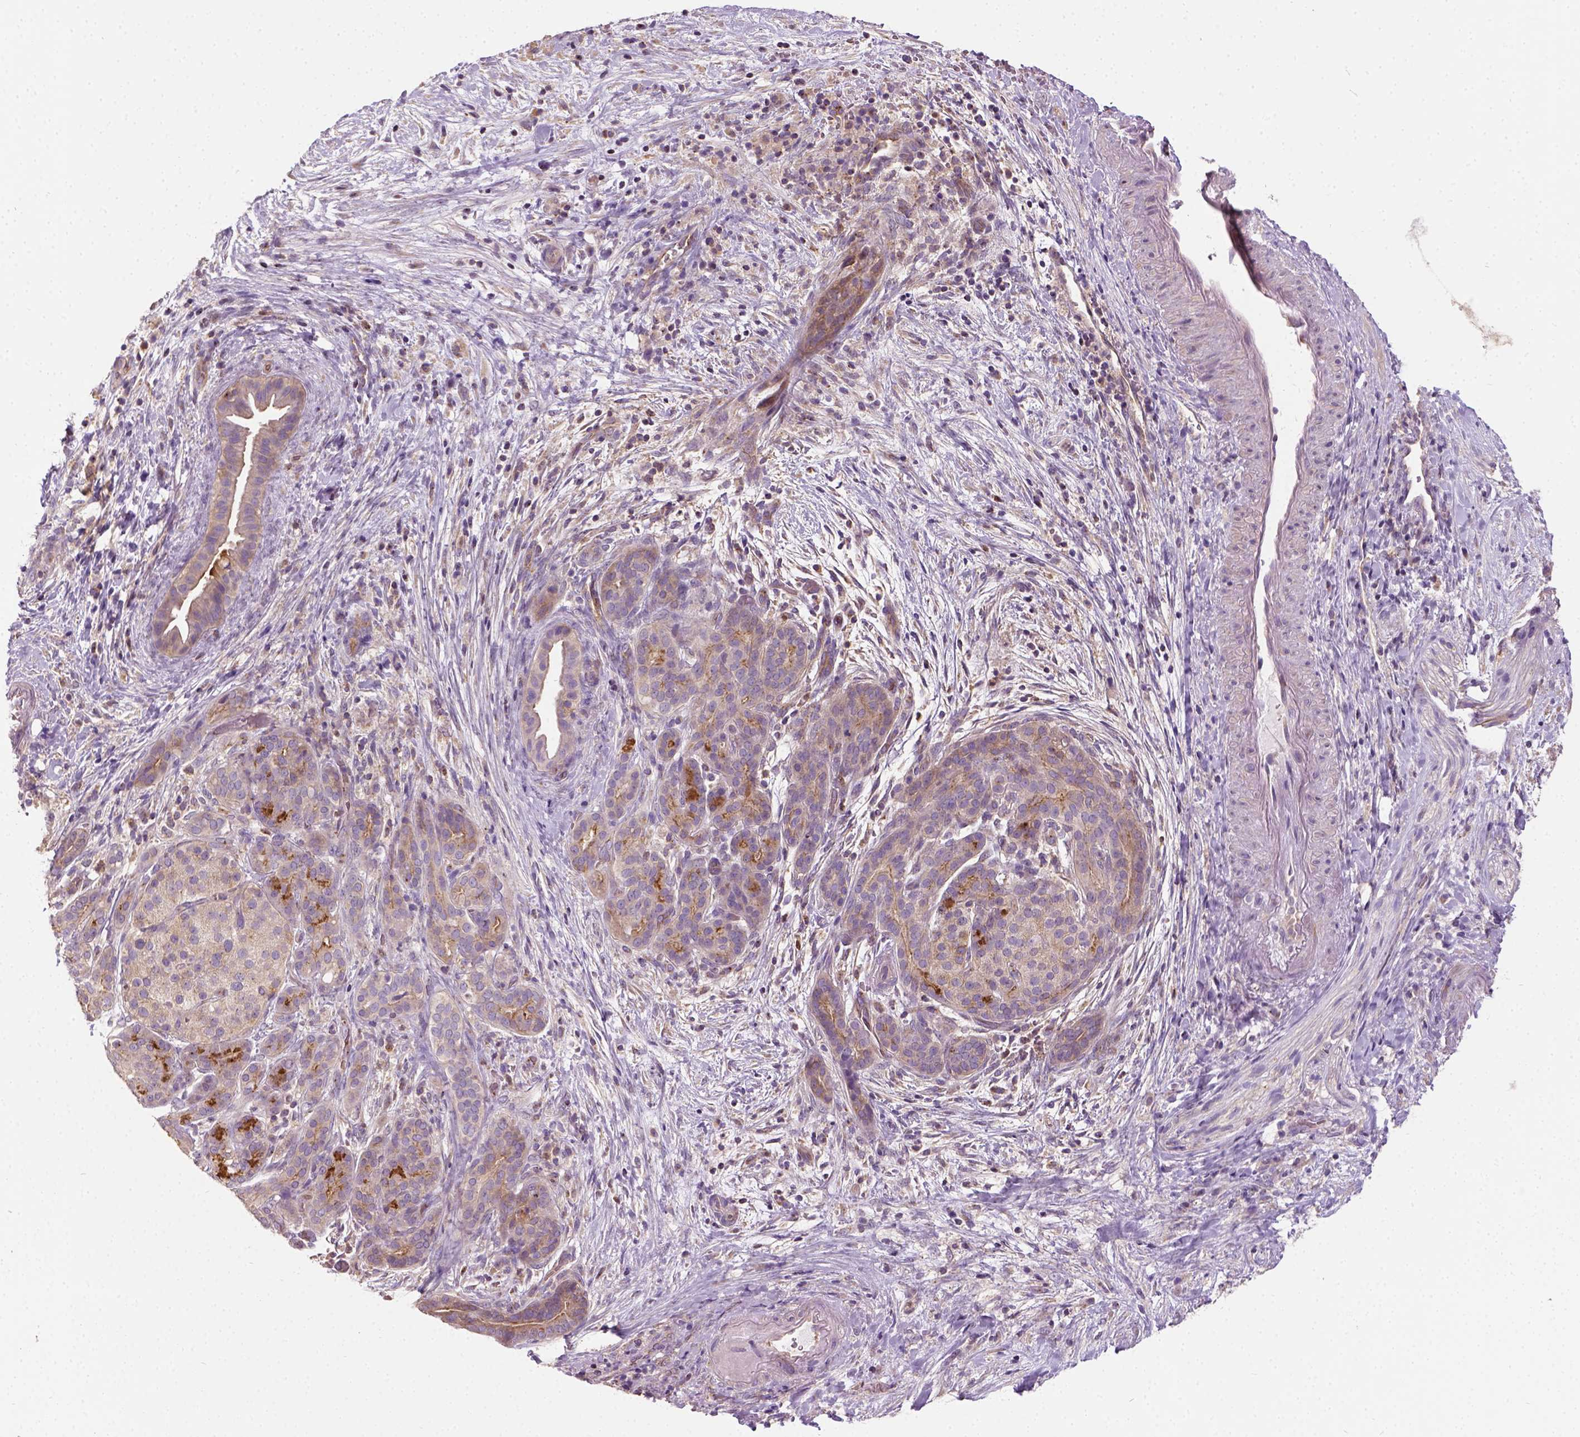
{"staining": {"intensity": "weak", "quantity": ">75%", "location": "cytoplasmic/membranous"}, "tissue": "pancreatic cancer", "cell_type": "Tumor cells", "image_type": "cancer", "snomed": [{"axis": "morphology", "description": "Adenocarcinoma, NOS"}, {"axis": "topography", "description": "Pancreas"}], "caption": "Approximately >75% of tumor cells in human pancreatic adenocarcinoma reveal weak cytoplasmic/membranous protein expression as visualized by brown immunohistochemical staining.", "gene": "CRACR2A", "patient": {"sex": "male", "age": 44}}